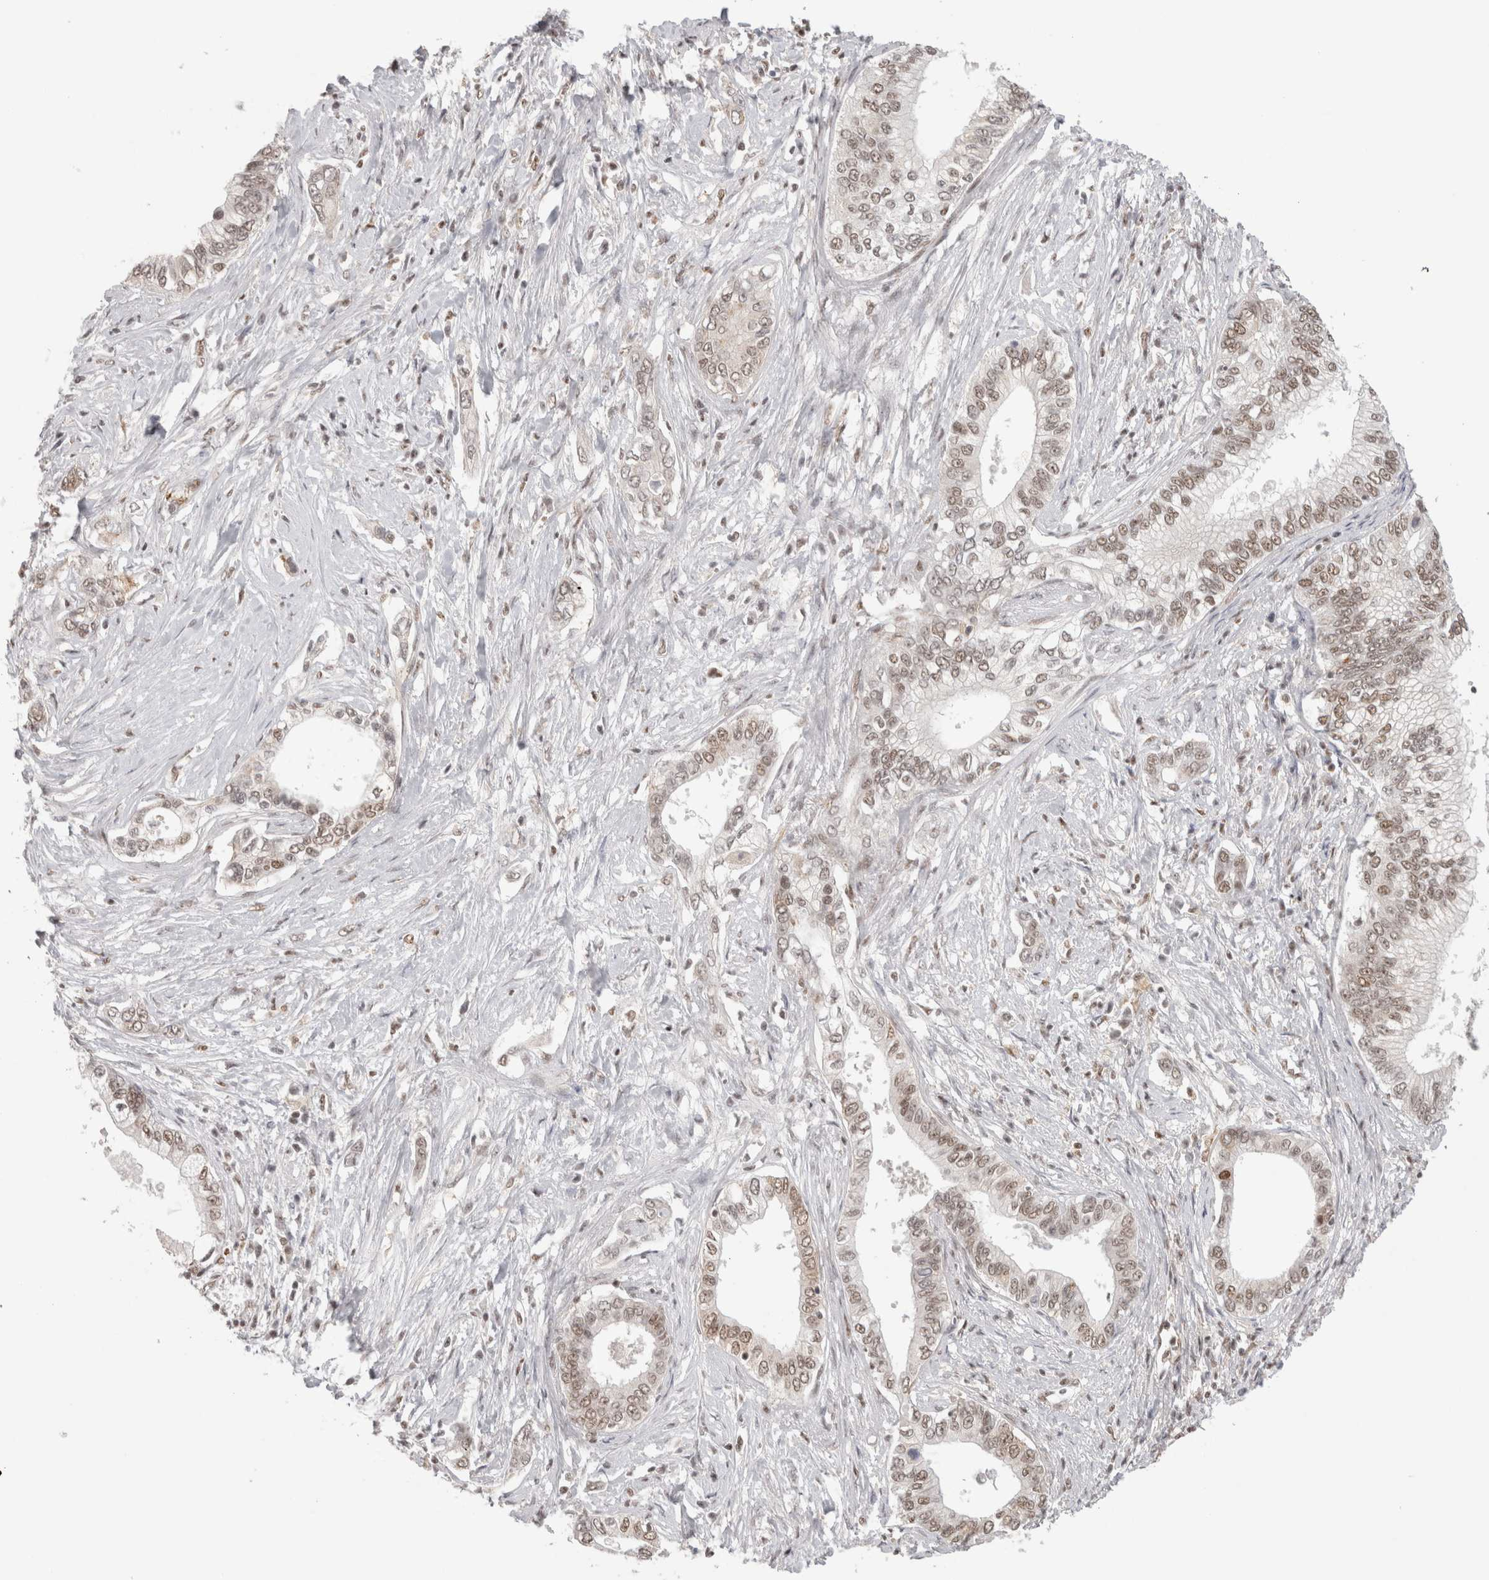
{"staining": {"intensity": "weak", "quantity": ">75%", "location": "nuclear"}, "tissue": "pancreatic cancer", "cell_type": "Tumor cells", "image_type": "cancer", "snomed": [{"axis": "morphology", "description": "Normal tissue, NOS"}, {"axis": "morphology", "description": "Adenocarcinoma, NOS"}, {"axis": "topography", "description": "Pancreas"}, {"axis": "topography", "description": "Peripheral nerve tissue"}], "caption": "Immunohistochemical staining of human adenocarcinoma (pancreatic) displays weak nuclear protein positivity in approximately >75% of tumor cells.", "gene": "ZNF830", "patient": {"sex": "male", "age": 59}}